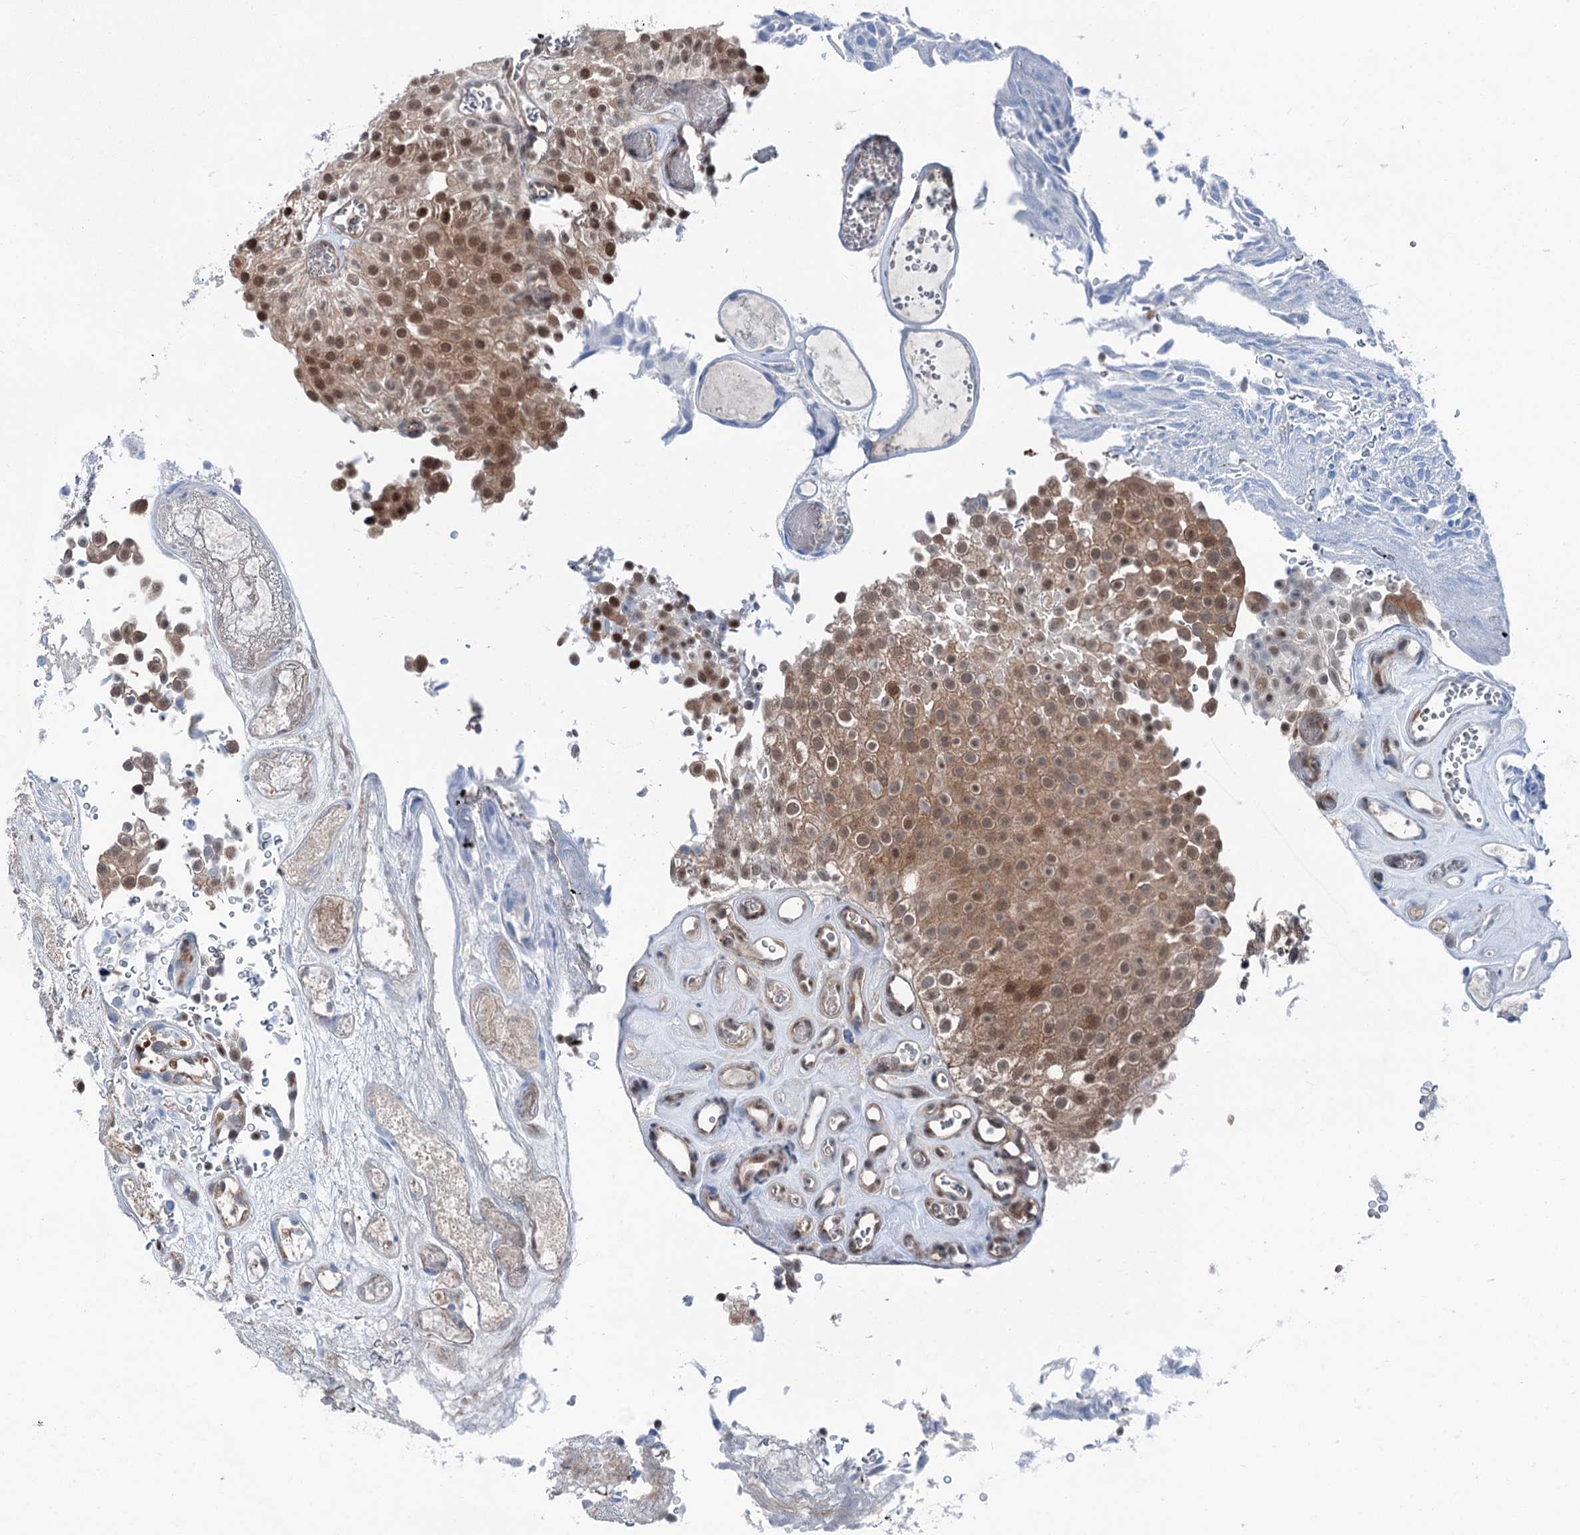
{"staining": {"intensity": "moderate", "quantity": ">75%", "location": "cytoplasmic/membranous,nuclear"}, "tissue": "urothelial cancer", "cell_type": "Tumor cells", "image_type": "cancer", "snomed": [{"axis": "morphology", "description": "Urothelial carcinoma, Low grade"}, {"axis": "topography", "description": "Urinary bladder"}], "caption": "Brown immunohistochemical staining in human urothelial carcinoma (low-grade) demonstrates moderate cytoplasmic/membranous and nuclear positivity in approximately >75% of tumor cells.", "gene": "PSMD13", "patient": {"sex": "male", "age": 78}}